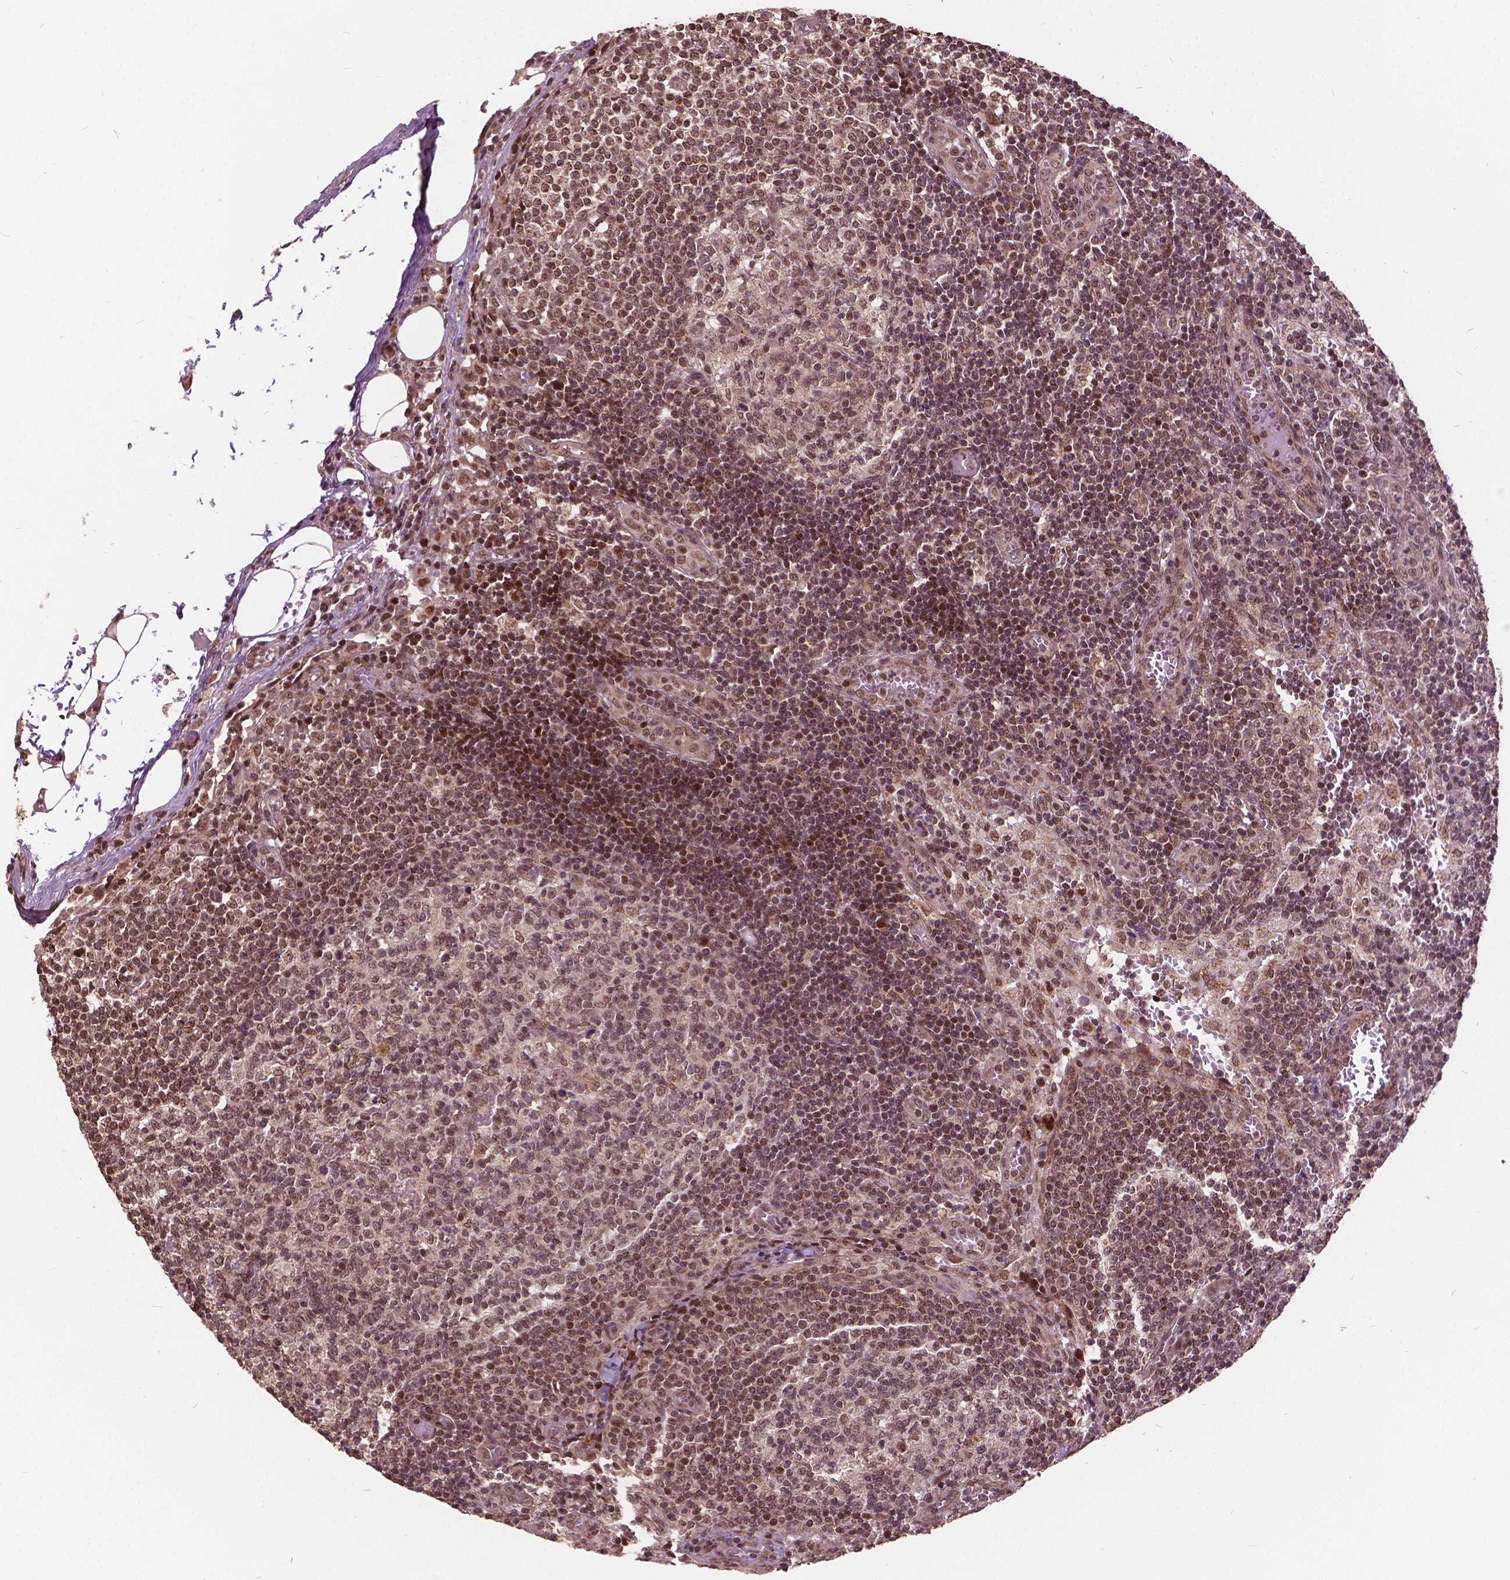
{"staining": {"intensity": "weak", "quantity": ">75%", "location": "nuclear"}, "tissue": "lymph node", "cell_type": "Germinal center cells", "image_type": "normal", "snomed": [{"axis": "morphology", "description": "Normal tissue, NOS"}, {"axis": "topography", "description": "Lymph node"}], "caption": "This photomicrograph shows unremarkable lymph node stained with IHC to label a protein in brown. The nuclear of germinal center cells show weak positivity for the protein. Nuclei are counter-stained blue.", "gene": "GPS2", "patient": {"sex": "male", "age": 62}}